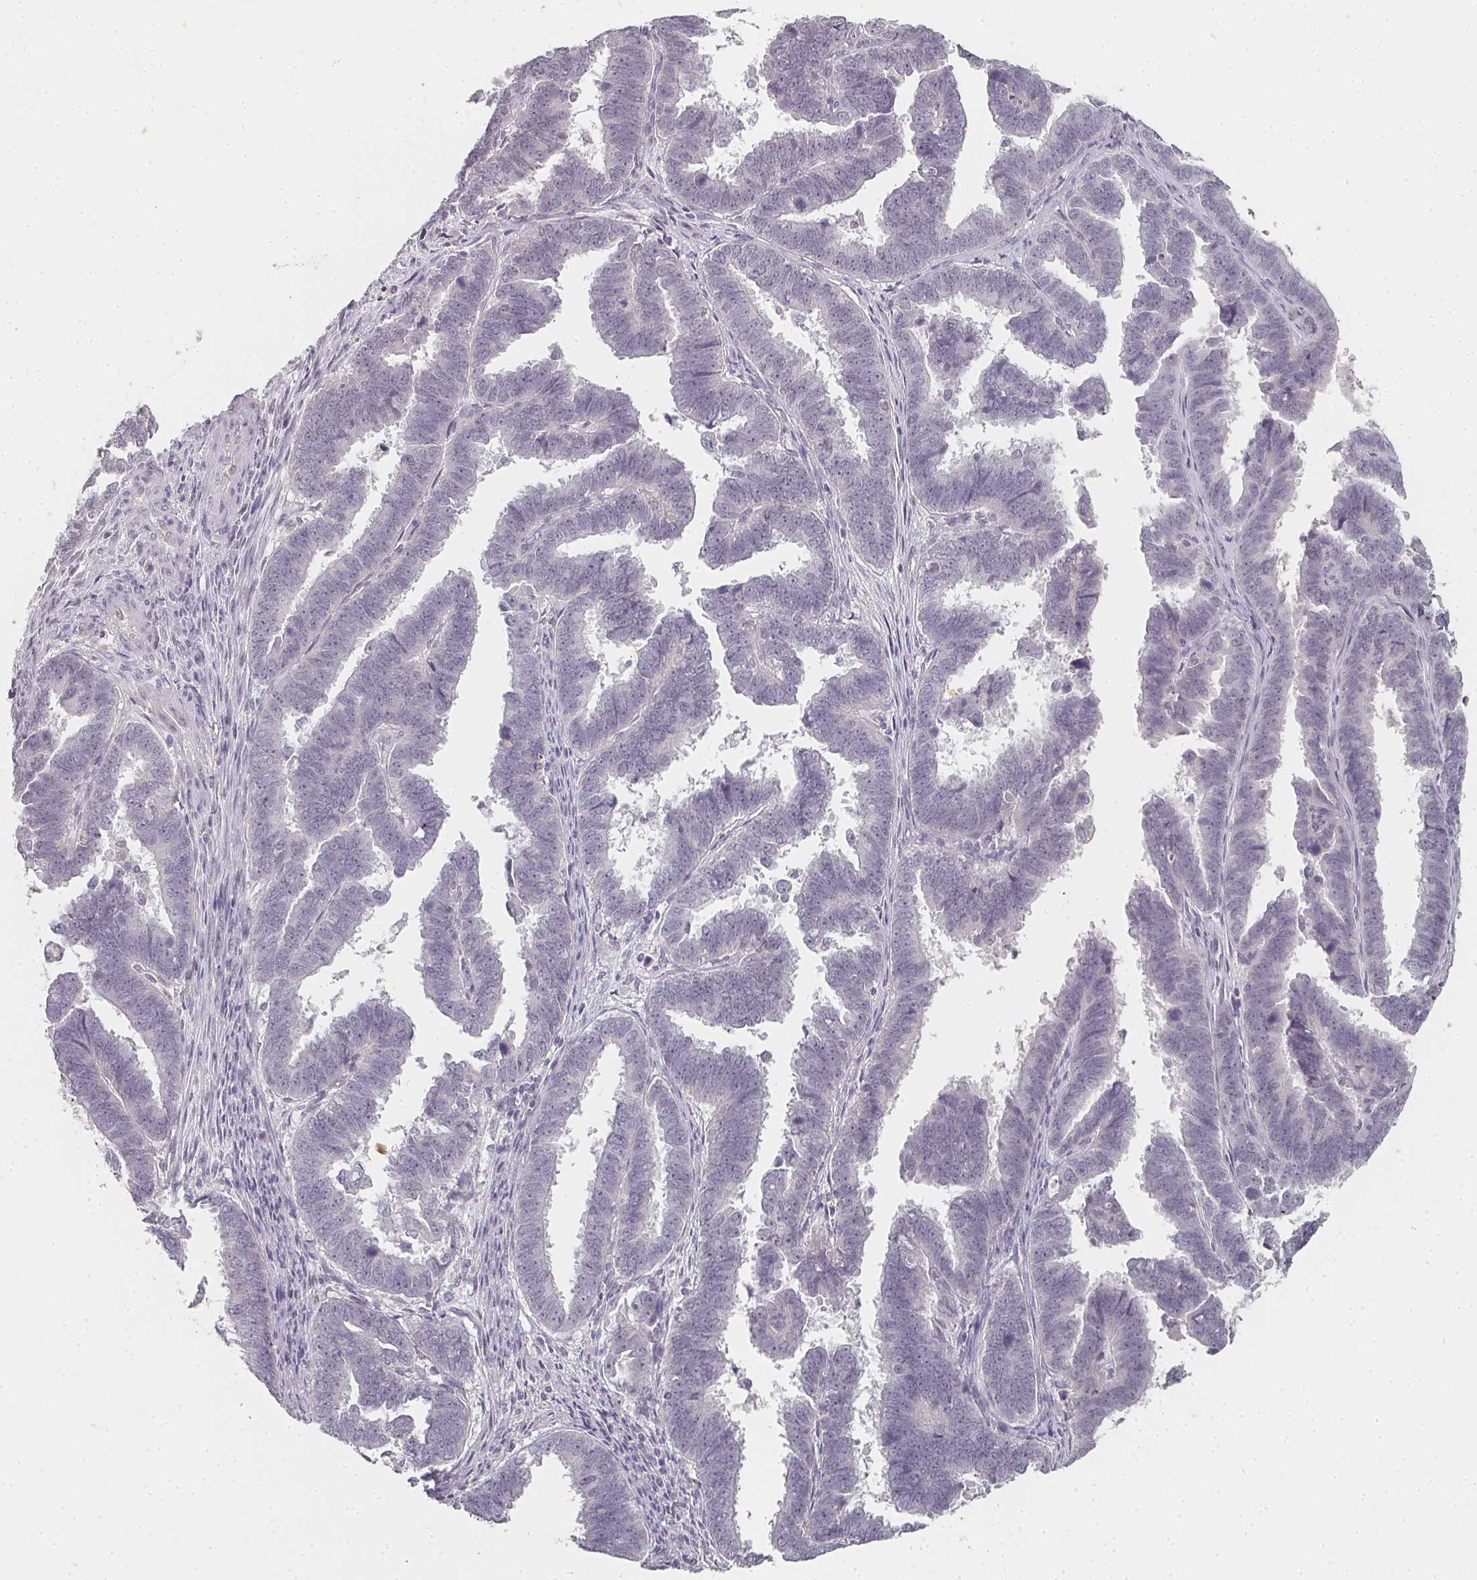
{"staining": {"intensity": "negative", "quantity": "none", "location": "none"}, "tissue": "endometrial cancer", "cell_type": "Tumor cells", "image_type": "cancer", "snomed": [{"axis": "morphology", "description": "Adenocarcinoma, NOS"}, {"axis": "topography", "description": "Endometrium"}], "caption": "High magnification brightfield microscopy of endometrial adenocarcinoma stained with DAB (3,3'-diaminobenzidine) (brown) and counterstained with hematoxylin (blue): tumor cells show no significant positivity. (DAB immunohistochemistry (IHC) with hematoxylin counter stain).", "gene": "SHISA2", "patient": {"sex": "female", "age": 75}}